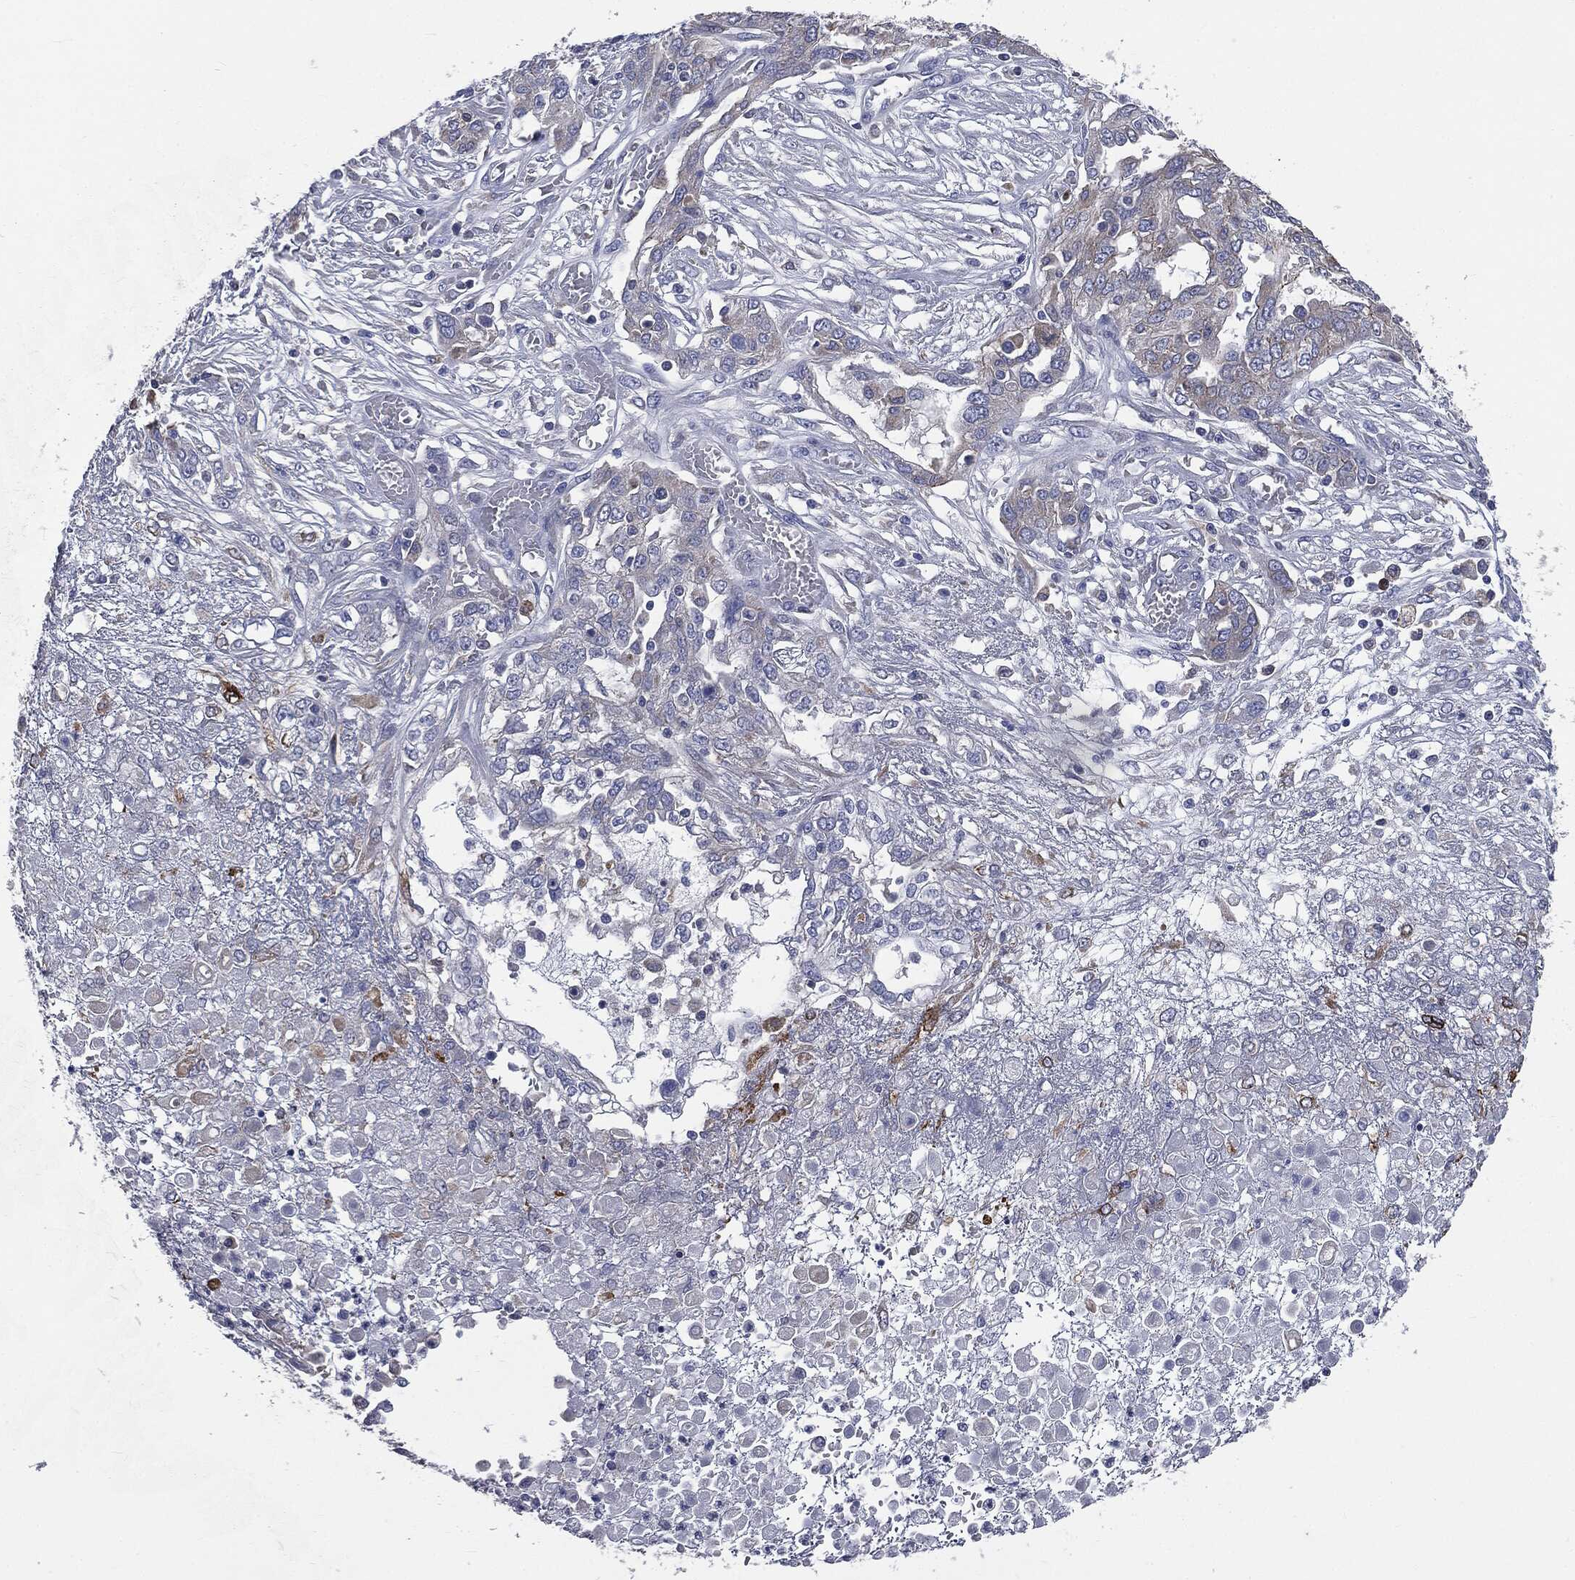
{"staining": {"intensity": "weak", "quantity": "<25%", "location": "cytoplasmic/membranous"}, "tissue": "ovarian cancer", "cell_type": "Tumor cells", "image_type": "cancer", "snomed": [{"axis": "morphology", "description": "Cystadenocarcinoma, serous, NOS"}, {"axis": "topography", "description": "Ovary"}], "caption": "This is an IHC image of human ovarian cancer (serous cystadenocarcinoma). There is no expression in tumor cells.", "gene": "PTGS2", "patient": {"sex": "female", "age": 67}}